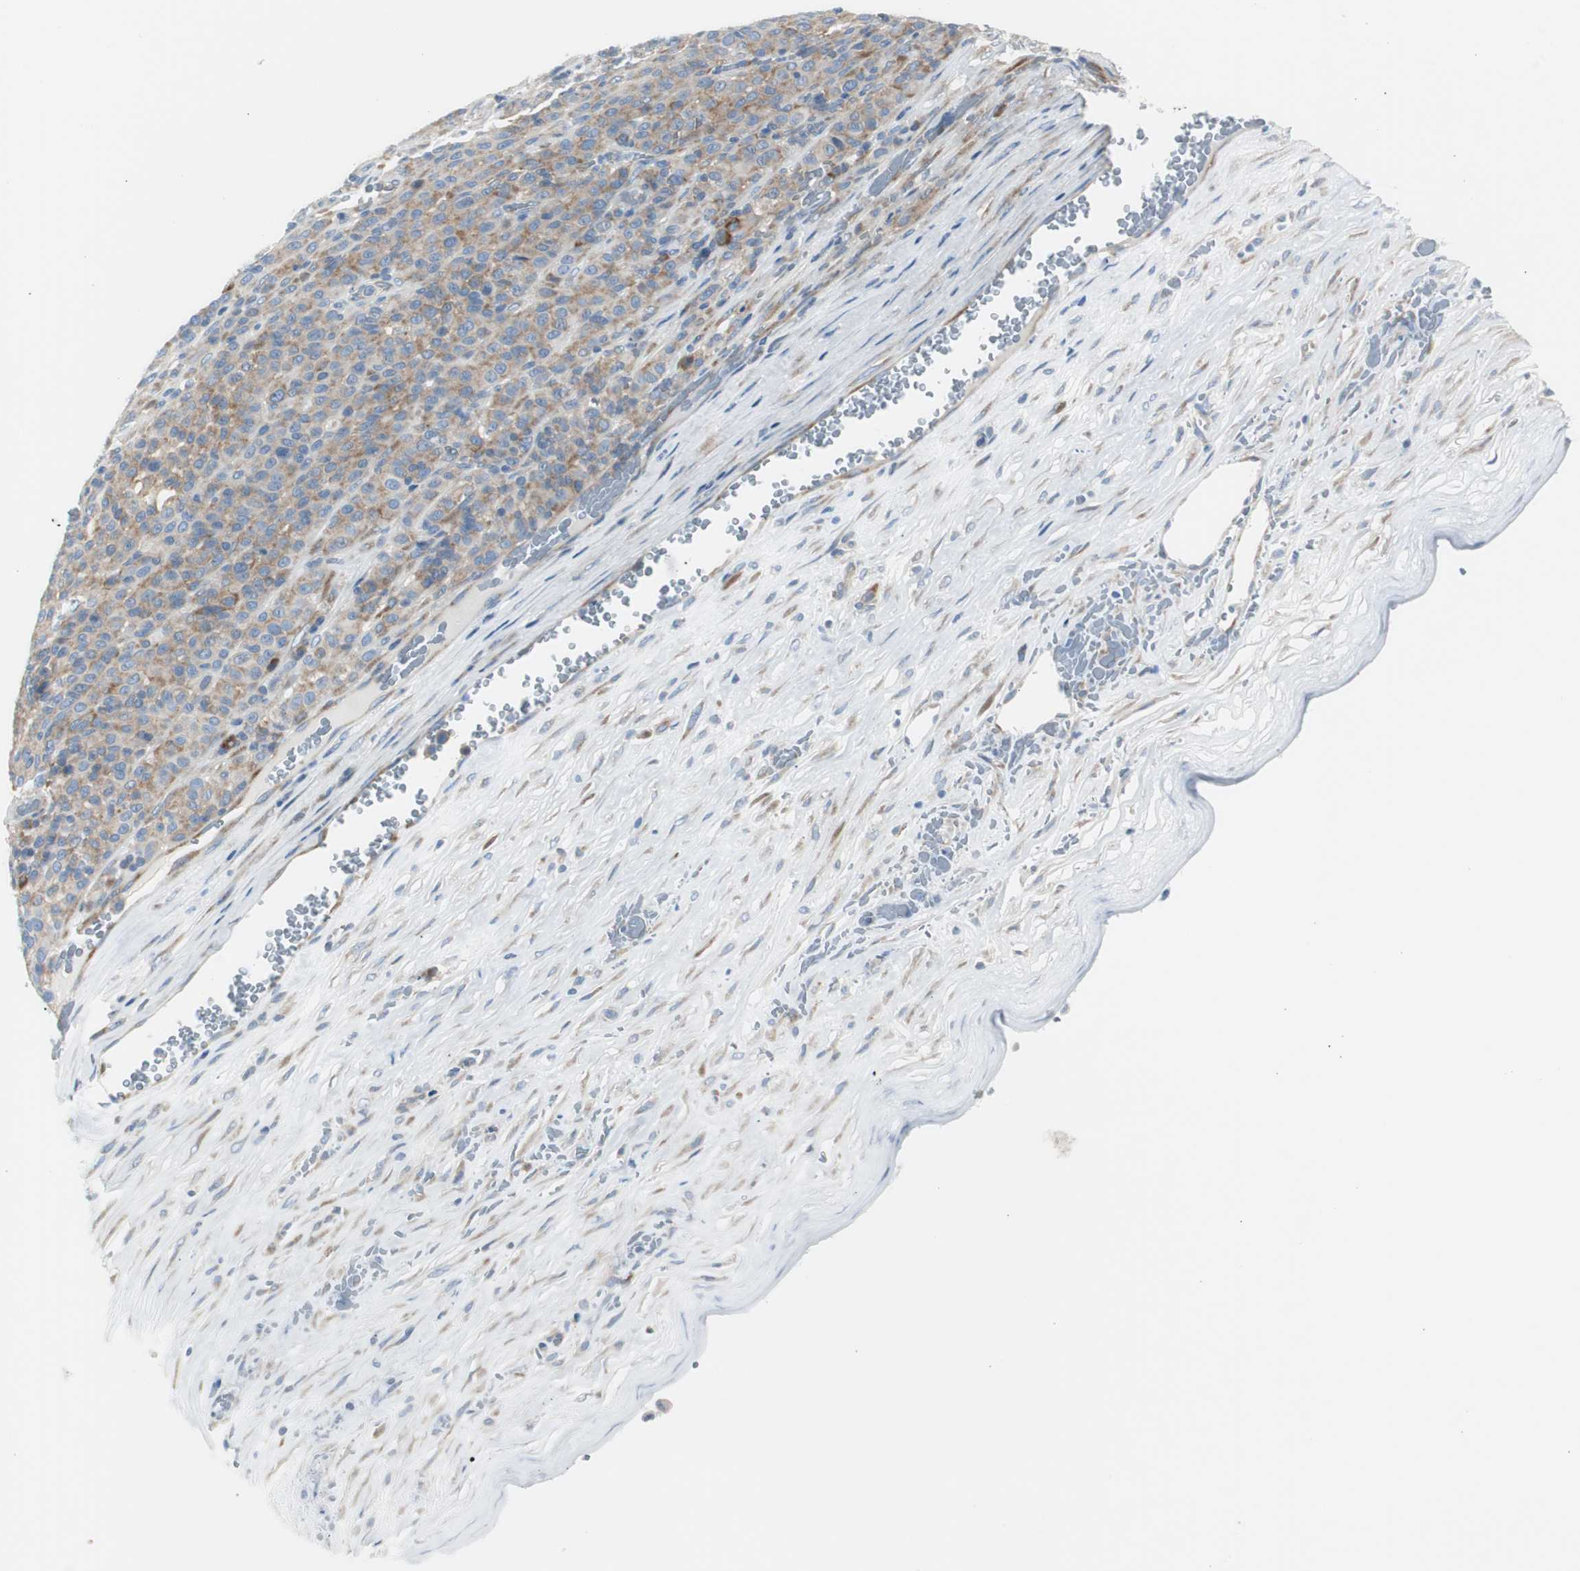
{"staining": {"intensity": "weak", "quantity": ">75%", "location": "cytoplasmic/membranous"}, "tissue": "melanoma", "cell_type": "Tumor cells", "image_type": "cancer", "snomed": [{"axis": "morphology", "description": "Malignant melanoma, Metastatic site"}, {"axis": "topography", "description": "Pancreas"}], "caption": "This photomicrograph displays immunohistochemistry (IHC) staining of human melanoma, with low weak cytoplasmic/membranous positivity in approximately >75% of tumor cells.", "gene": "RPS12", "patient": {"sex": "female", "age": 30}}